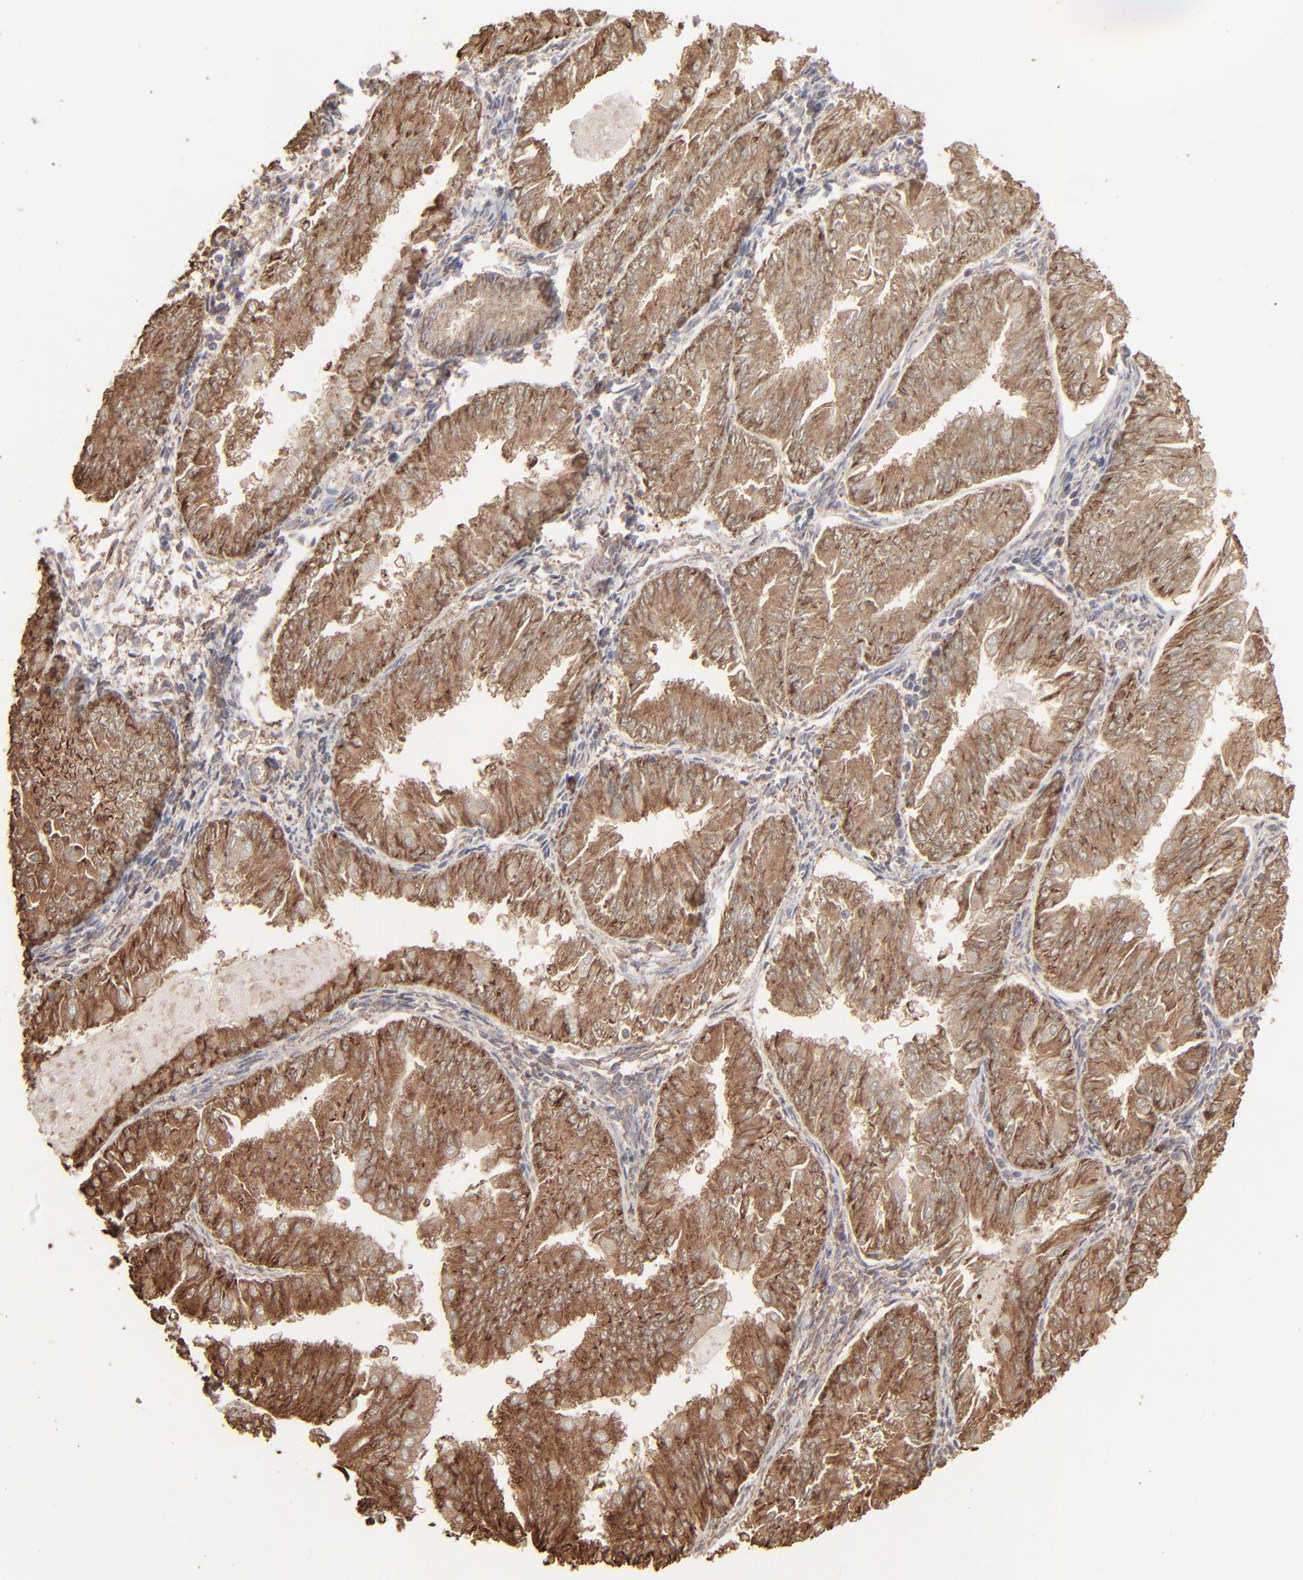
{"staining": {"intensity": "strong", "quantity": ">75%", "location": "cytoplasmic/membranous"}, "tissue": "endometrial cancer", "cell_type": "Tumor cells", "image_type": "cancer", "snomed": [{"axis": "morphology", "description": "Adenocarcinoma, NOS"}, {"axis": "topography", "description": "Endometrium"}], "caption": "This micrograph exhibits immunohistochemistry (IHC) staining of endometrial adenocarcinoma, with high strong cytoplasmic/membranous expression in approximately >75% of tumor cells.", "gene": "NME1-NME2", "patient": {"sex": "female", "age": 53}}